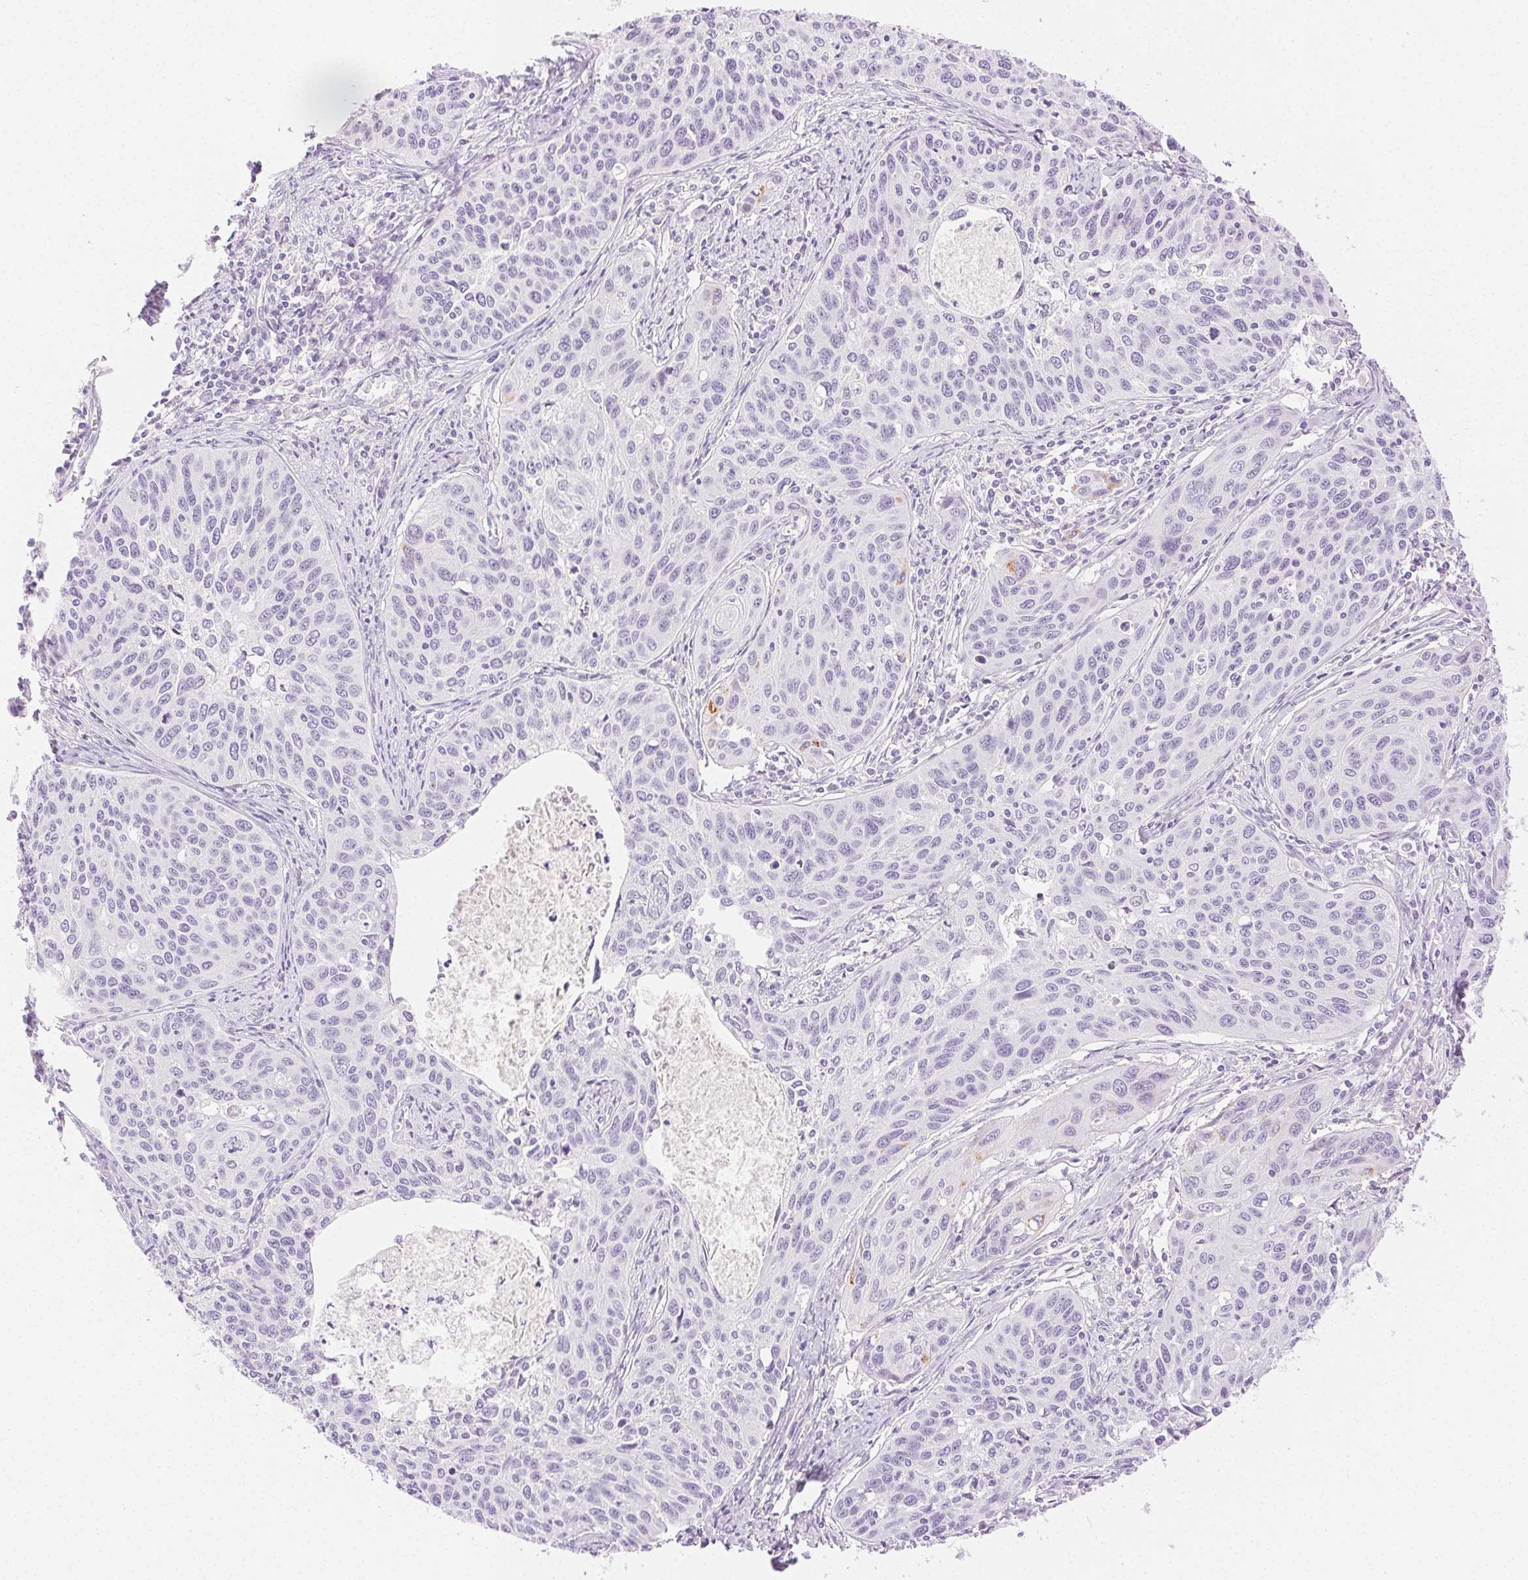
{"staining": {"intensity": "negative", "quantity": "none", "location": "none"}, "tissue": "cervical cancer", "cell_type": "Tumor cells", "image_type": "cancer", "snomed": [{"axis": "morphology", "description": "Squamous cell carcinoma, NOS"}, {"axis": "topography", "description": "Cervix"}], "caption": "Tumor cells show no significant staining in squamous cell carcinoma (cervical).", "gene": "SPACA4", "patient": {"sex": "female", "age": 31}}